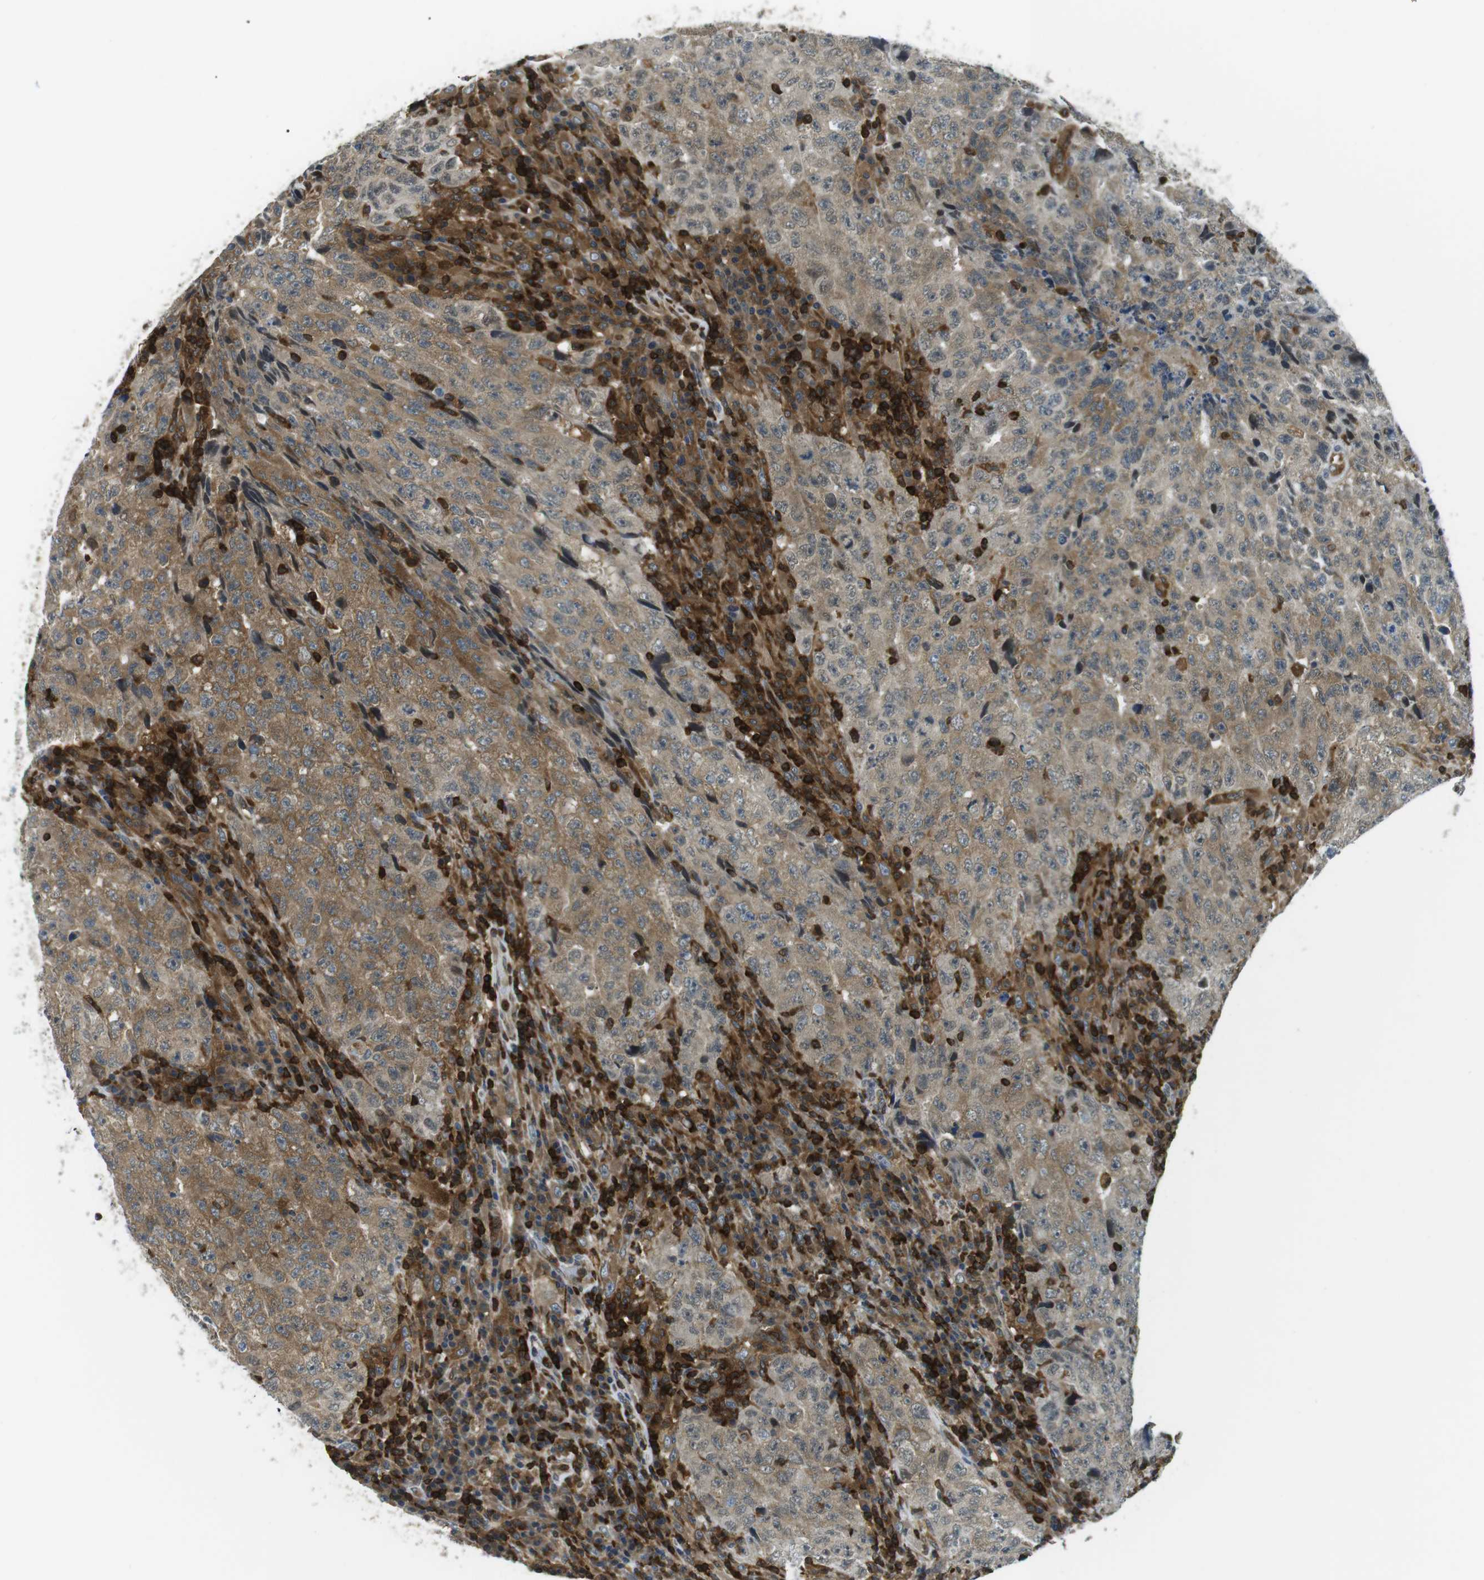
{"staining": {"intensity": "moderate", "quantity": ">75%", "location": "cytoplasmic/membranous"}, "tissue": "testis cancer", "cell_type": "Tumor cells", "image_type": "cancer", "snomed": [{"axis": "morphology", "description": "Necrosis, NOS"}, {"axis": "morphology", "description": "Carcinoma, Embryonal, NOS"}, {"axis": "topography", "description": "Testis"}], "caption": "Embryonal carcinoma (testis) stained with immunohistochemistry (IHC) reveals moderate cytoplasmic/membranous expression in about >75% of tumor cells.", "gene": "STK10", "patient": {"sex": "male", "age": 19}}